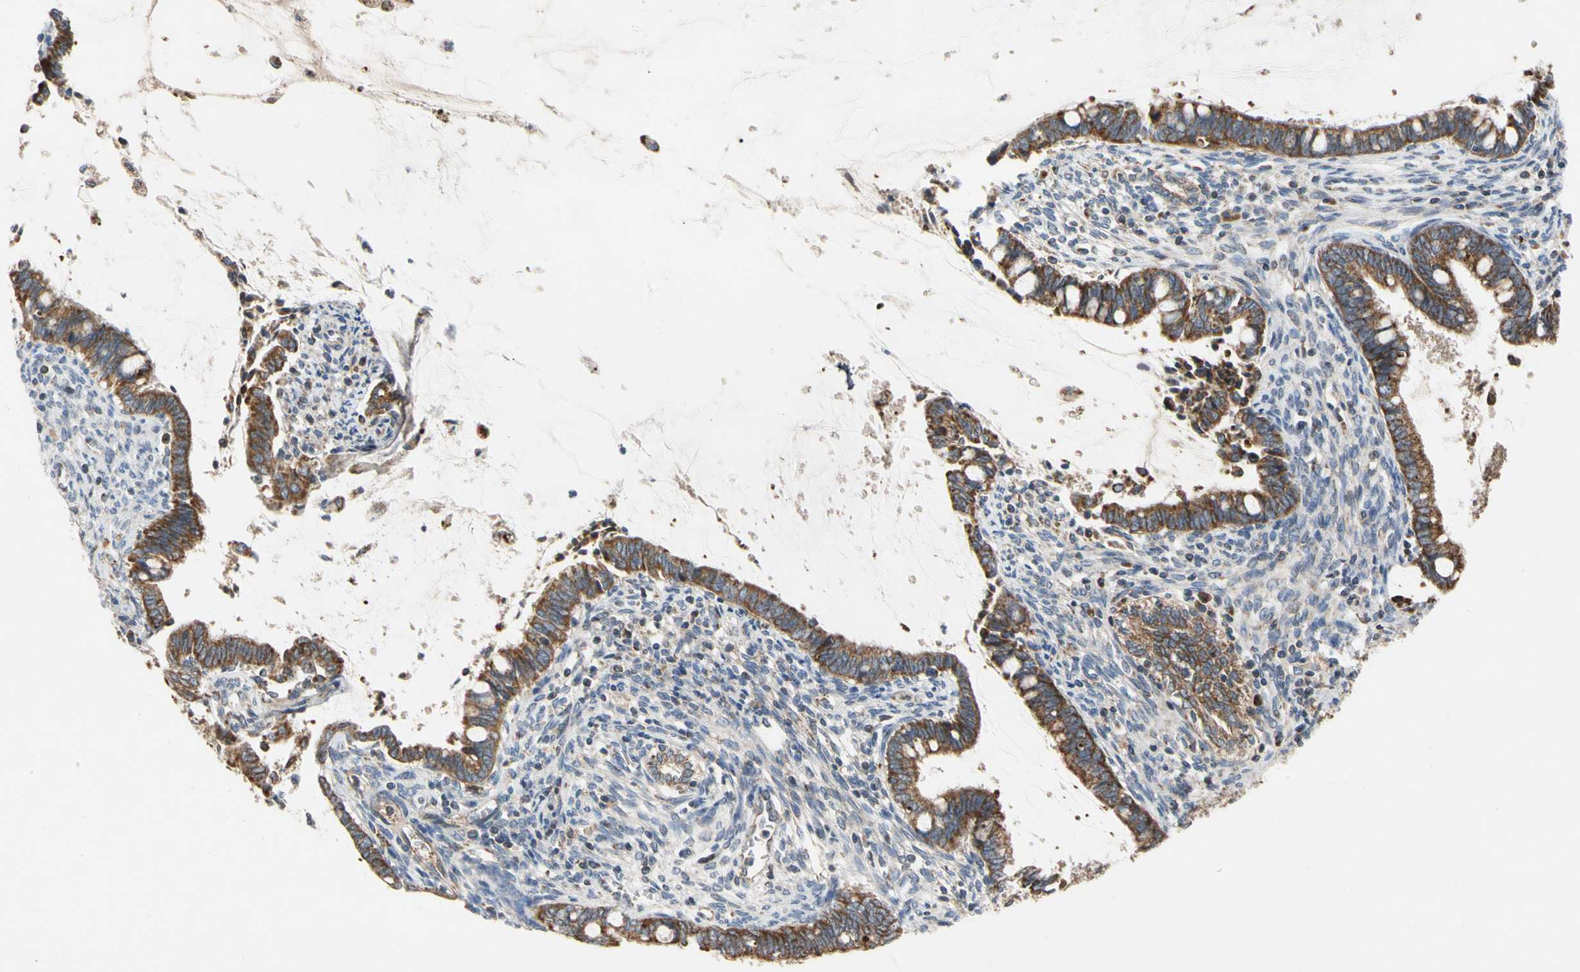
{"staining": {"intensity": "strong", "quantity": ">75%", "location": "cytoplasmic/membranous"}, "tissue": "cervical cancer", "cell_type": "Tumor cells", "image_type": "cancer", "snomed": [{"axis": "morphology", "description": "Adenocarcinoma, NOS"}, {"axis": "topography", "description": "Cervix"}], "caption": "Immunohistochemistry (IHC) photomicrograph of neoplastic tissue: cervical adenocarcinoma stained using IHC shows high levels of strong protein expression localized specifically in the cytoplasmic/membranous of tumor cells, appearing as a cytoplasmic/membranous brown color.", "gene": "GPD2", "patient": {"sex": "female", "age": 44}}